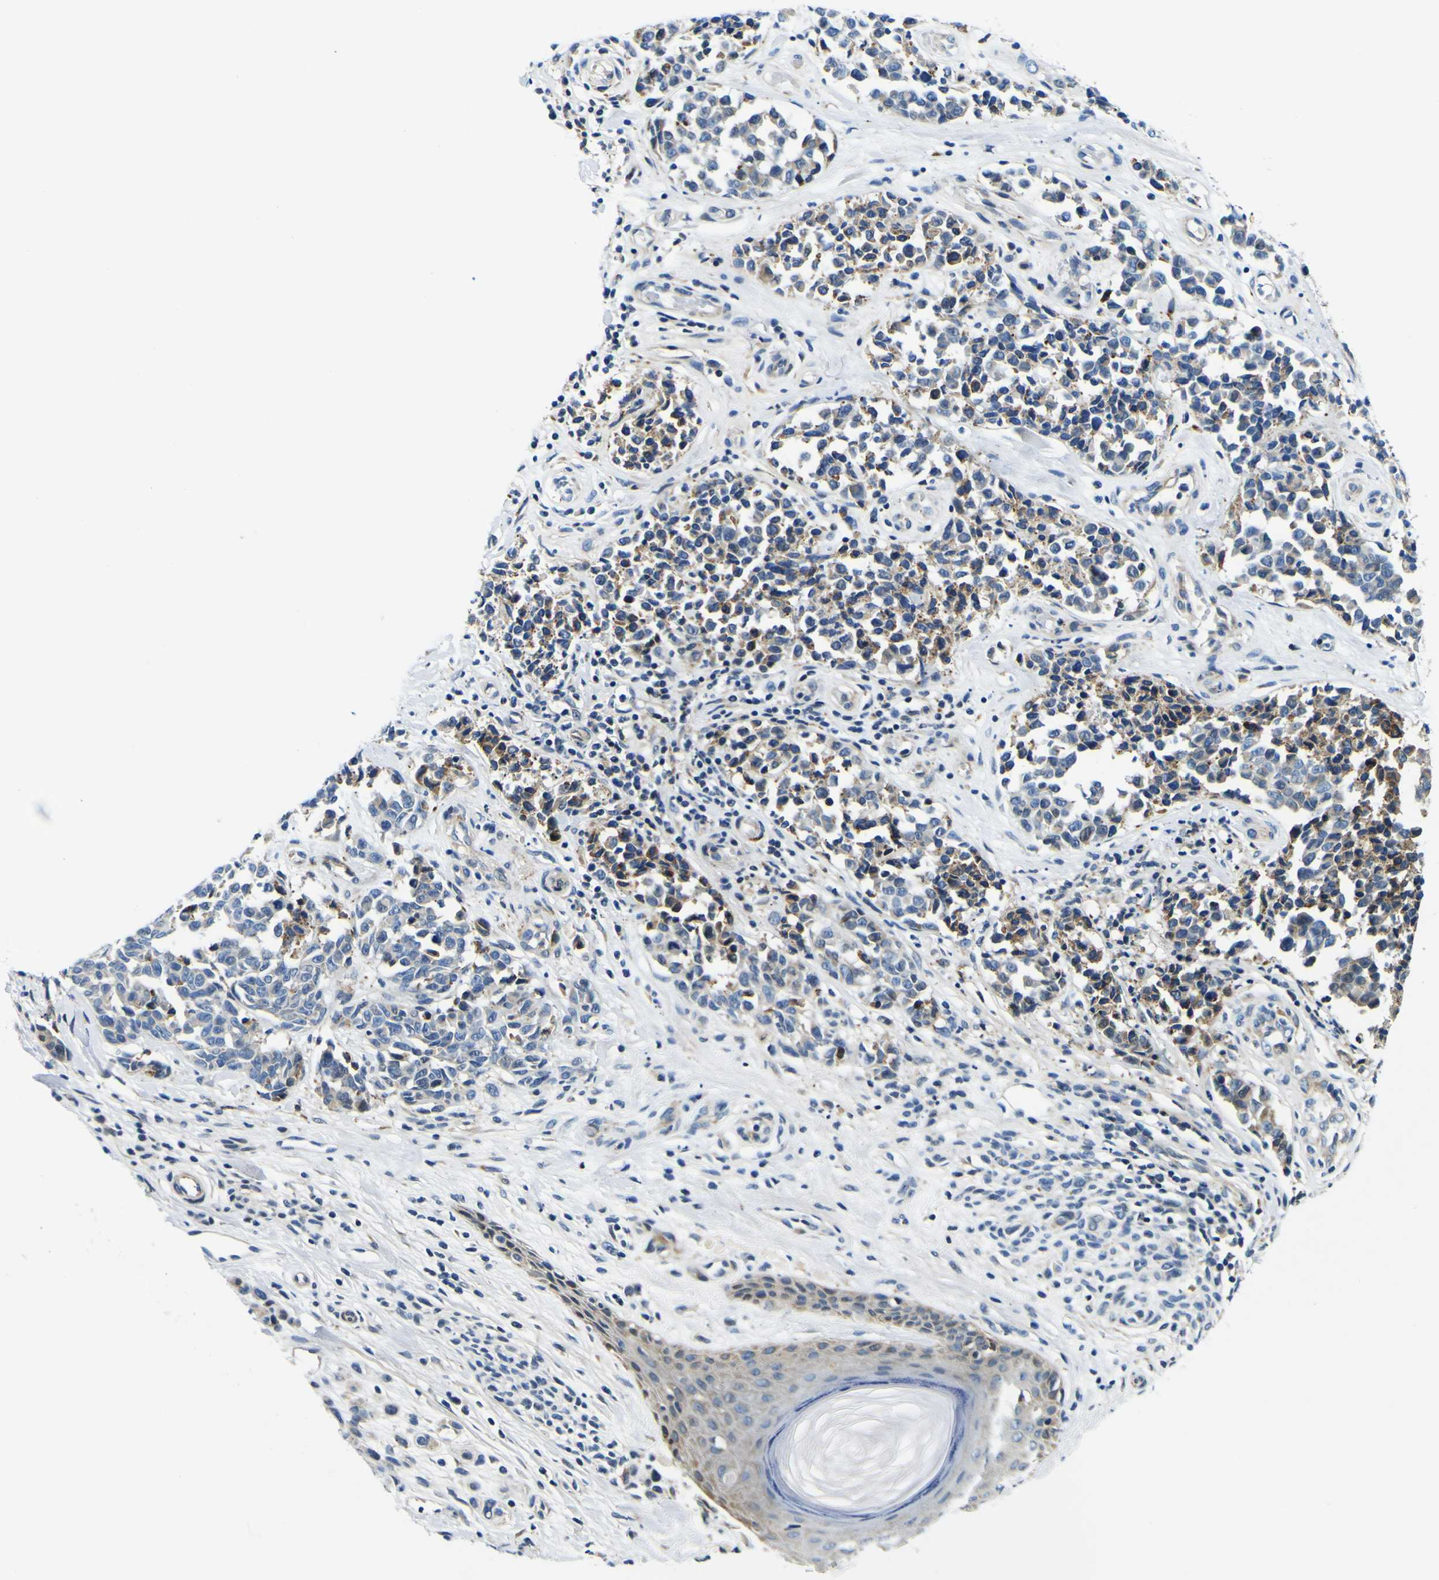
{"staining": {"intensity": "weak", "quantity": "<25%", "location": "cytoplasmic/membranous"}, "tissue": "melanoma", "cell_type": "Tumor cells", "image_type": "cancer", "snomed": [{"axis": "morphology", "description": "Malignant melanoma, NOS"}, {"axis": "topography", "description": "Skin"}], "caption": "IHC image of human malignant melanoma stained for a protein (brown), which displays no expression in tumor cells.", "gene": "NLRP3", "patient": {"sex": "female", "age": 64}}